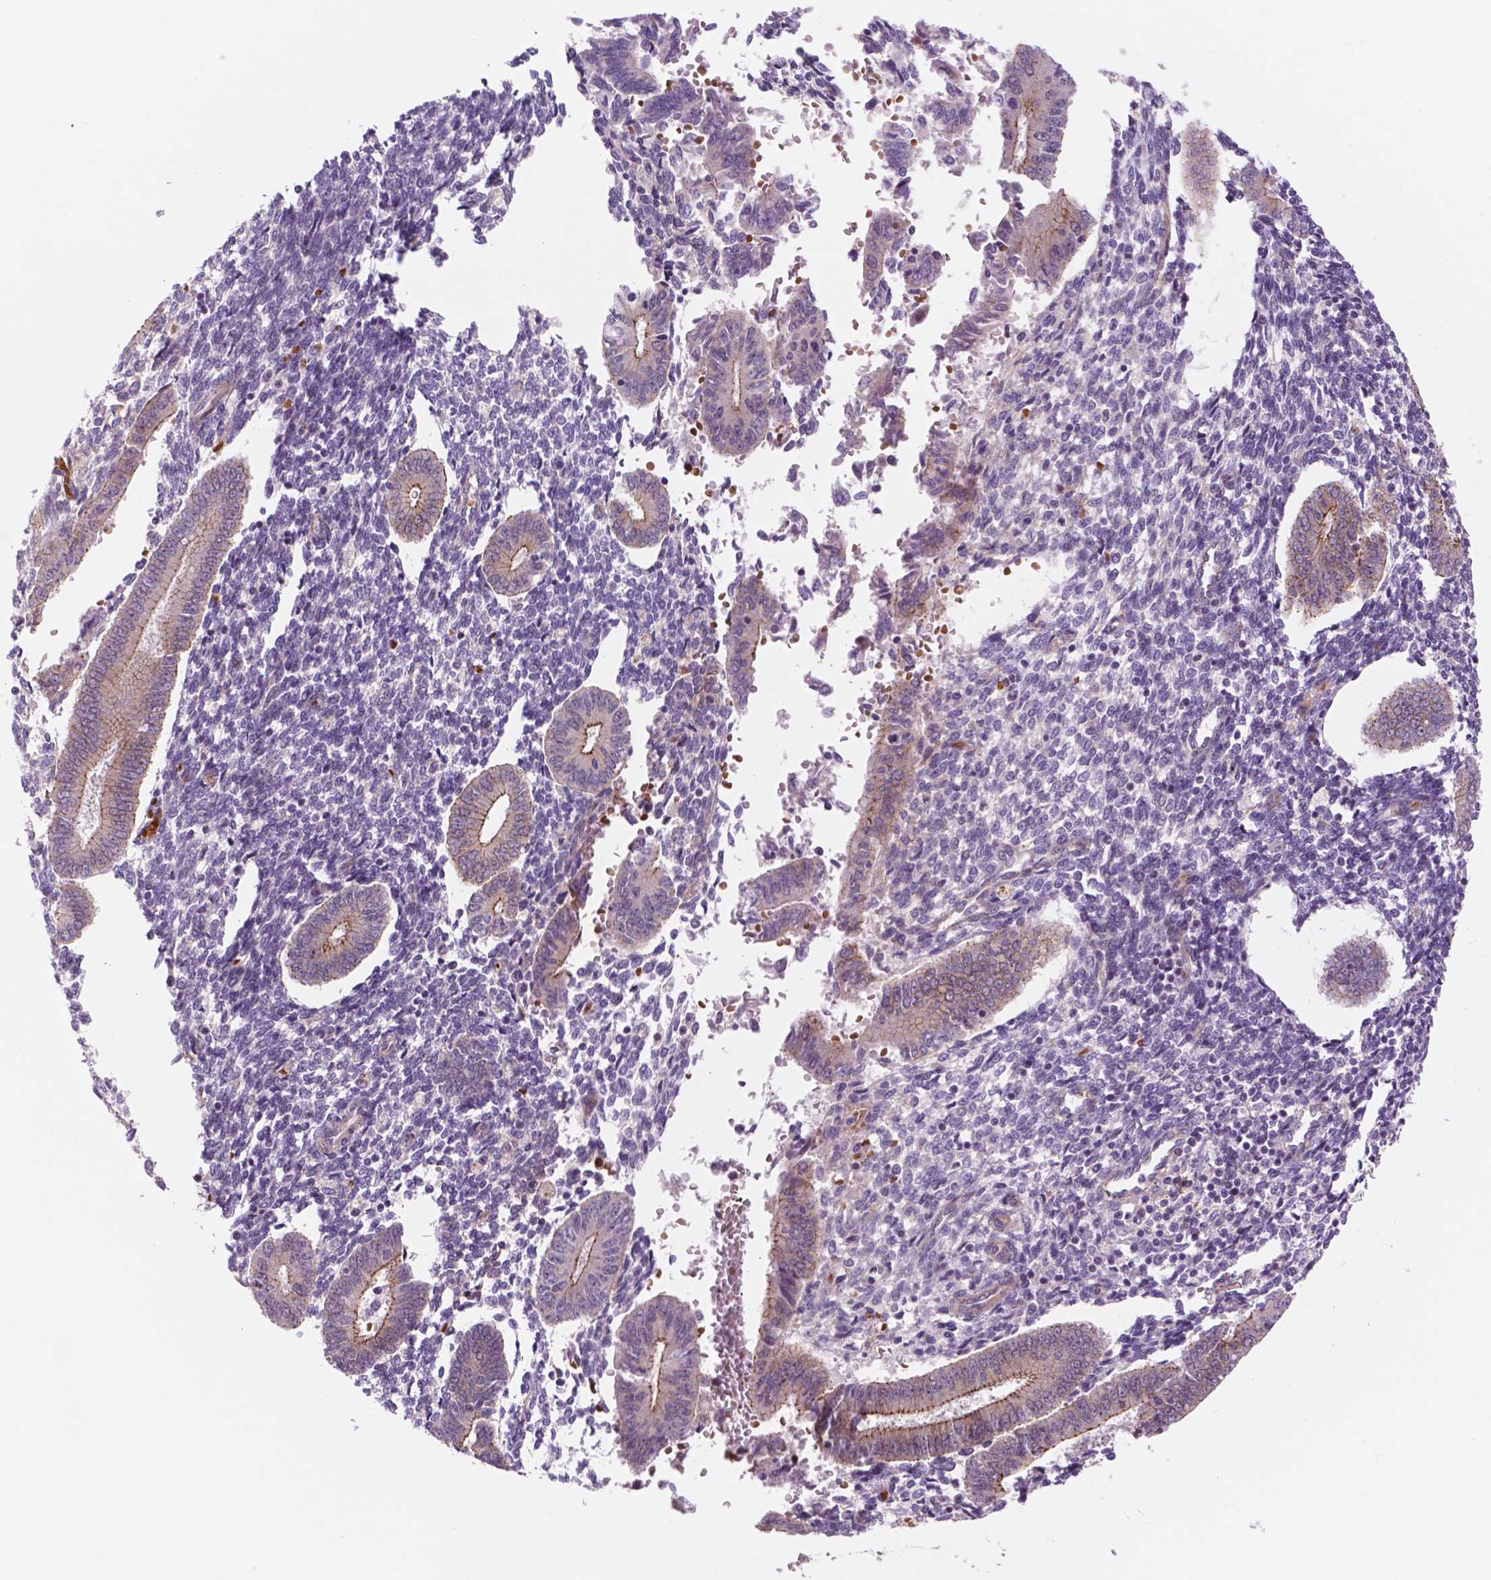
{"staining": {"intensity": "negative", "quantity": "none", "location": "none"}, "tissue": "endometrium", "cell_type": "Cells in endometrial stroma", "image_type": "normal", "snomed": [{"axis": "morphology", "description": "Normal tissue, NOS"}, {"axis": "topography", "description": "Endometrium"}], "caption": "An immunohistochemistry photomicrograph of unremarkable endometrium is shown. There is no staining in cells in endometrial stroma of endometrium.", "gene": "RND3", "patient": {"sex": "female", "age": 40}}